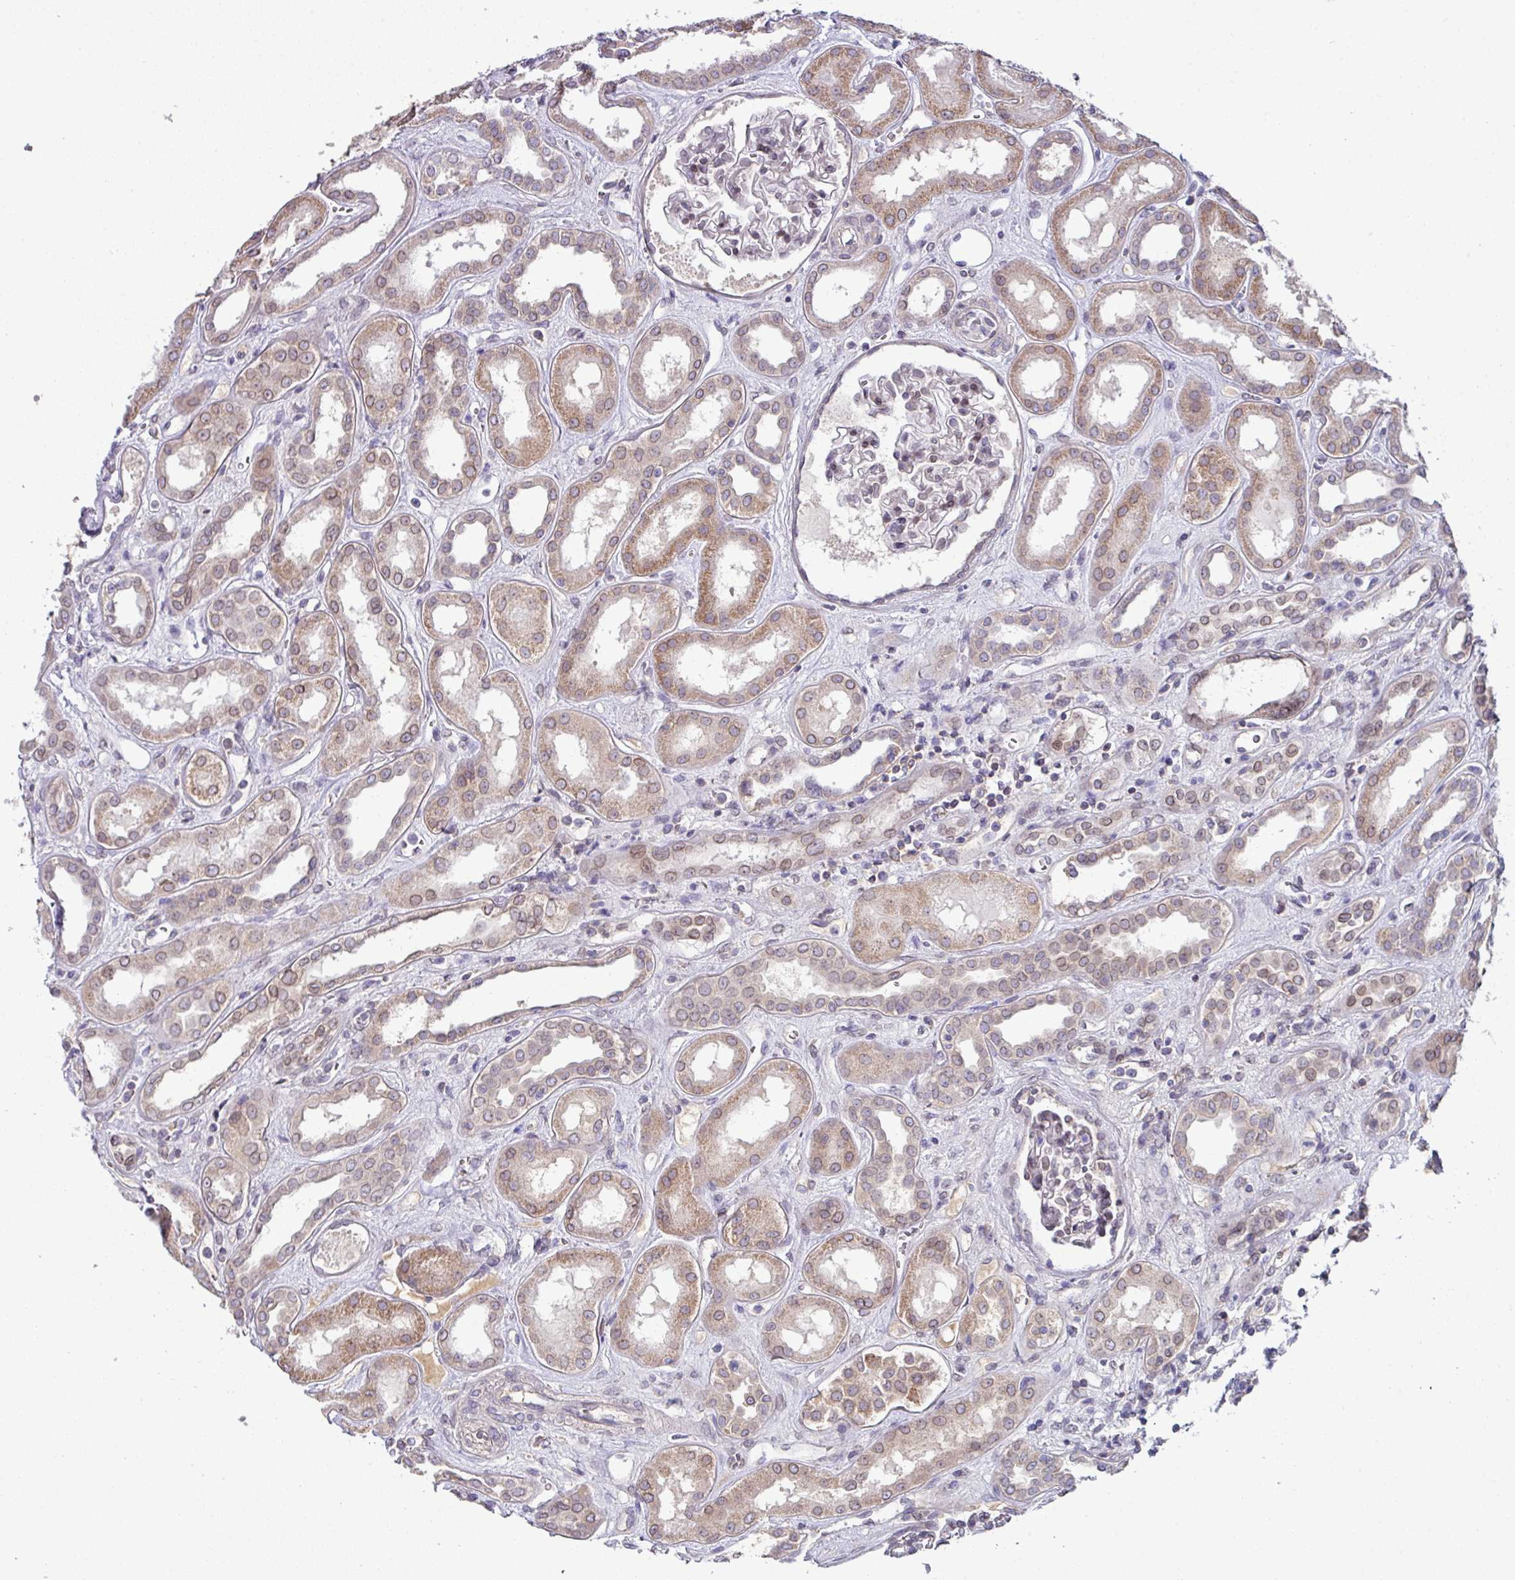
{"staining": {"intensity": "negative", "quantity": "none", "location": "none"}, "tissue": "kidney", "cell_type": "Cells in glomeruli", "image_type": "normal", "snomed": [{"axis": "morphology", "description": "Normal tissue, NOS"}, {"axis": "topography", "description": "Kidney"}], "caption": "Immunohistochemical staining of benign kidney reveals no significant staining in cells in glomeruli. Nuclei are stained in blue.", "gene": "SLAMF6", "patient": {"sex": "male", "age": 59}}